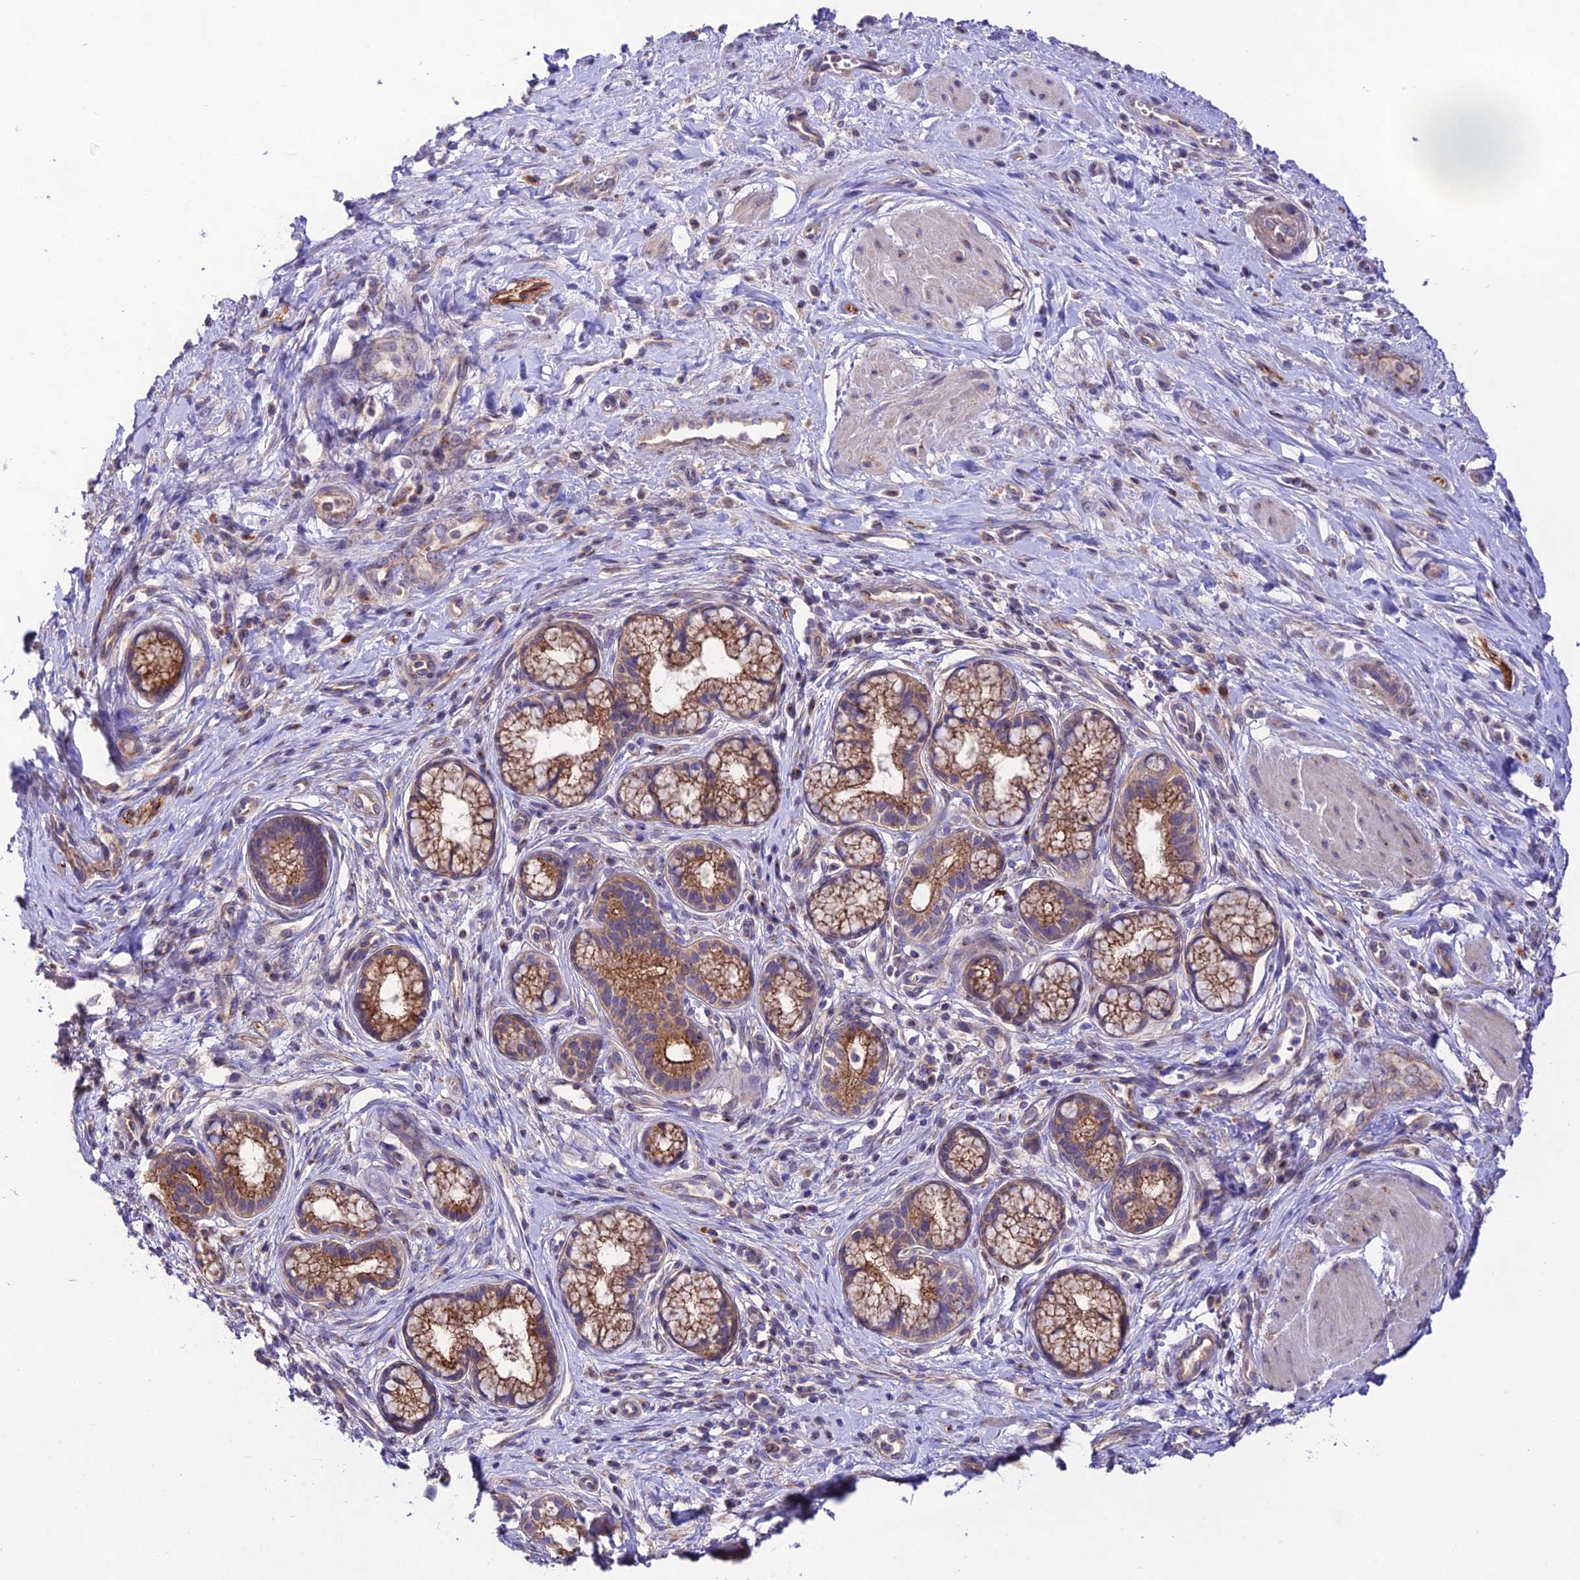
{"staining": {"intensity": "strong", "quantity": ">75%", "location": "cytoplasmic/membranous"}, "tissue": "pancreatic cancer", "cell_type": "Tumor cells", "image_type": "cancer", "snomed": [{"axis": "morphology", "description": "Adenocarcinoma, NOS"}, {"axis": "topography", "description": "Pancreas"}], "caption": "A photomicrograph showing strong cytoplasmic/membranous expression in about >75% of tumor cells in pancreatic adenocarcinoma, as visualized by brown immunohistochemical staining.", "gene": "LACTB2", "patient": {"sex": "male", "age": 72}}